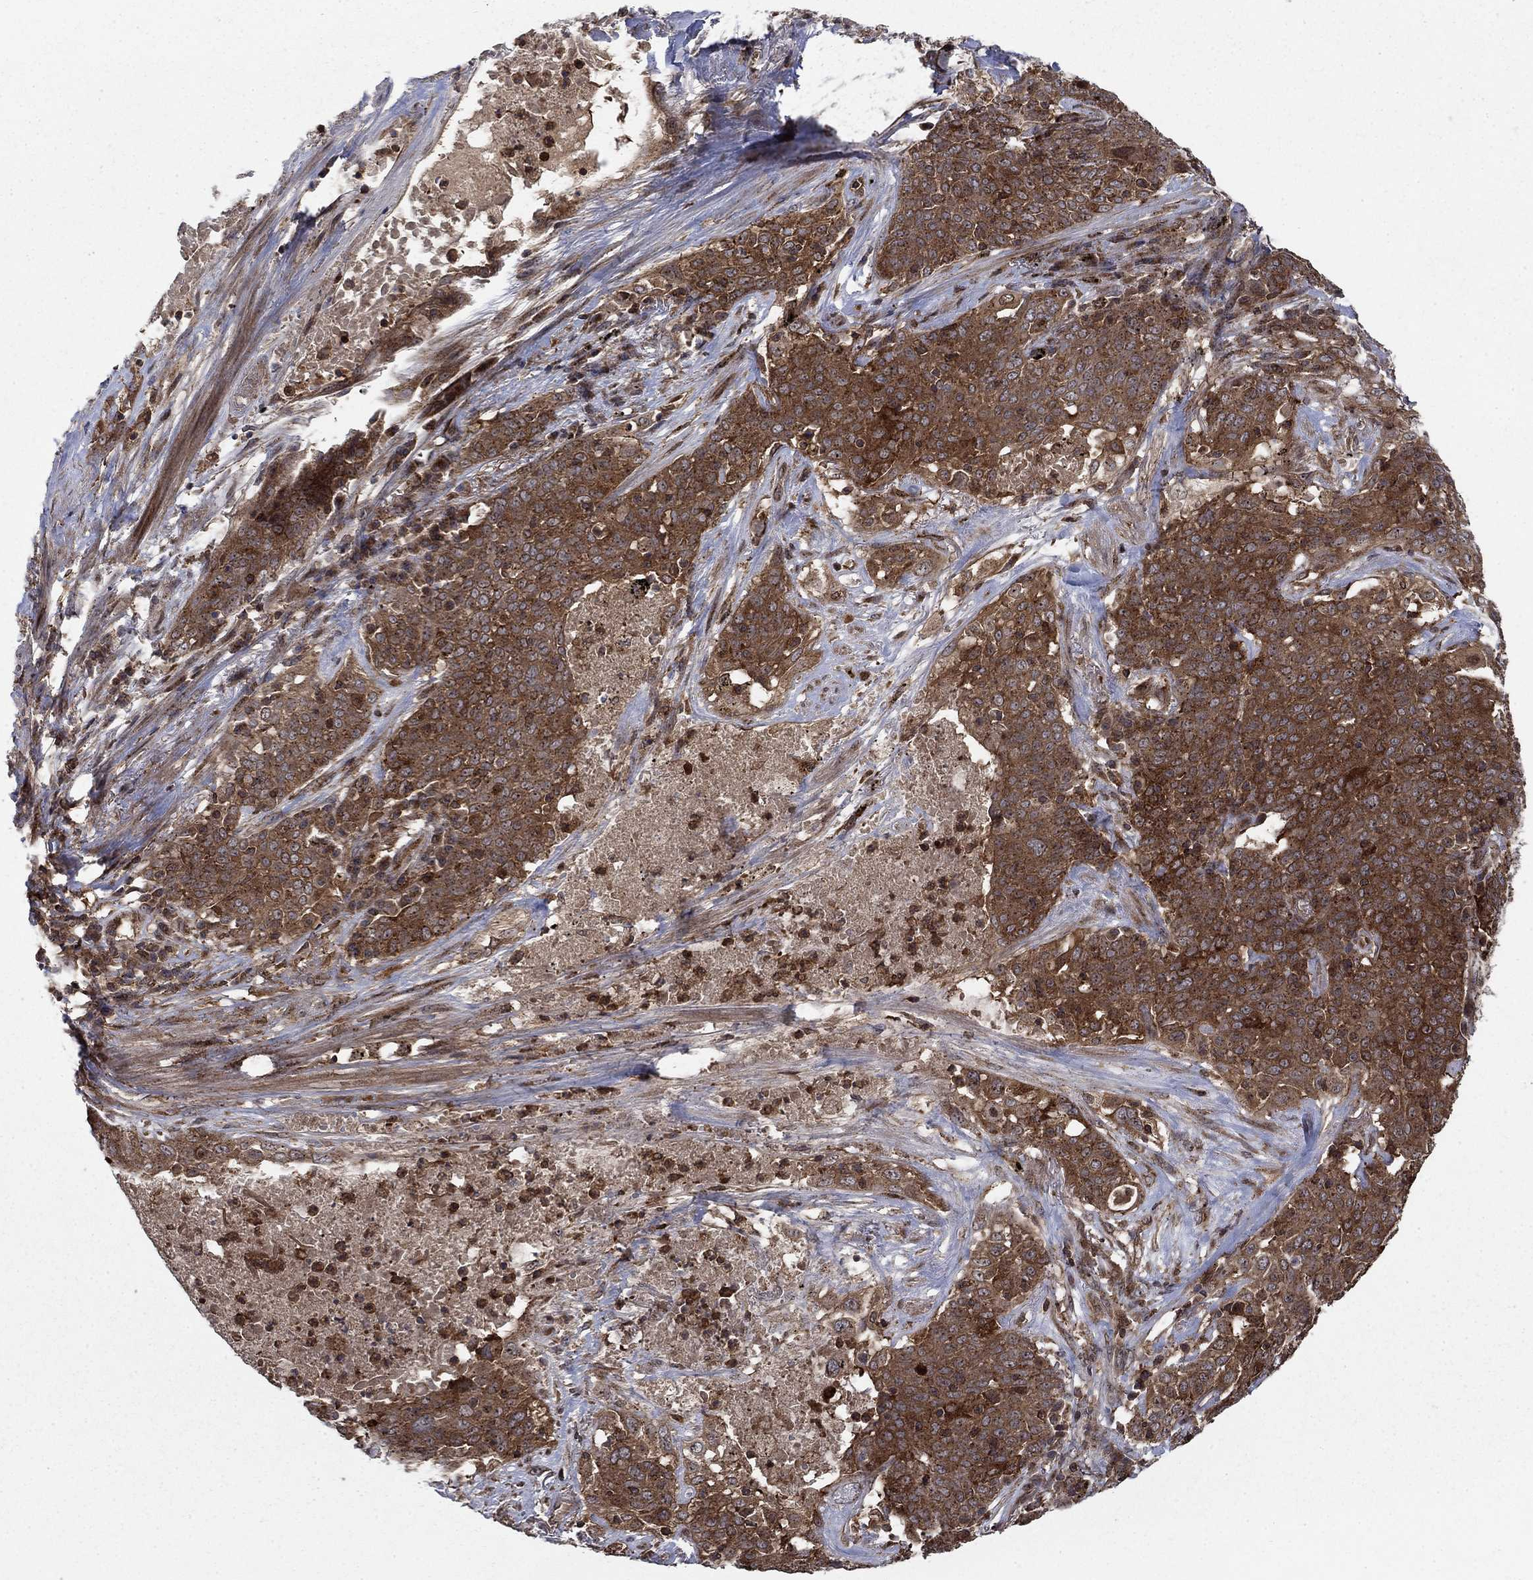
{"staining": {"intensity": "moderate", "quantity": ">75%", "location": "cytoplasmic/membranous"}, "tissue": "lung cancer", "cell_type": "Tumor cells", "image_type": "cancer", "snomed": [{"axis": "morphology", "description": "Squamous cell carcinoma, NOS"}, {"axis": "topography", "description": "Lung"}], "caption": "Immunohistochemical staining of human squamous cell carcinoma (lung) exhibits medium levels of moderate cytoplasmic/membranous staining in approximately >75% of tumor cells.", "gene": "IFI35", "patient": {"sex": "male", "age": 82}}